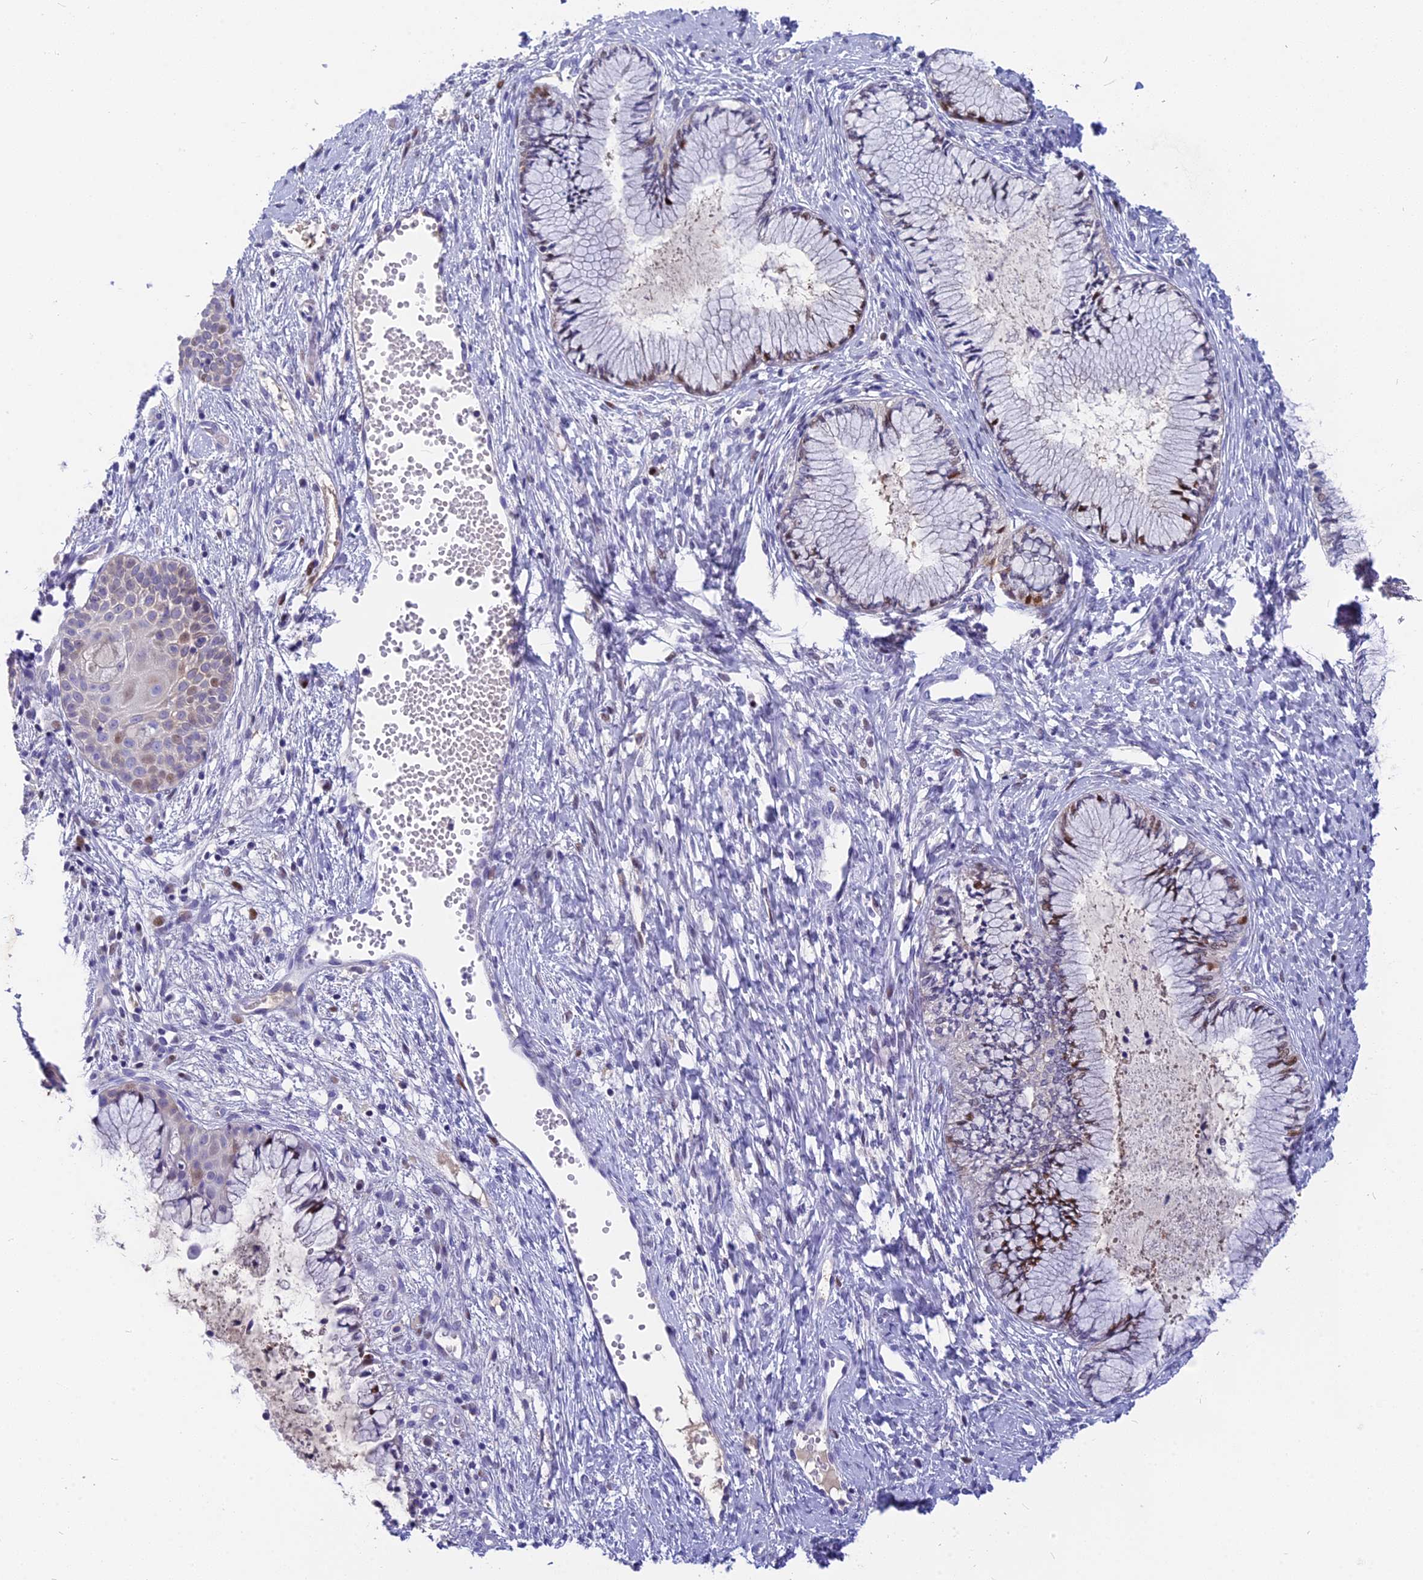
{"staining": {"intensity": "moderate", "quantity": "25%-75%", "location": "nuclear"}, "tissue": "cervix", "cell_type": "Glandular cells", "image_type": "normal", "snomed": [{"axis": "morphology", "description": "Normal tissue, NOS"}, {"axis": "topography", "description": "Cervix"}], "caption": "Immunohistochemical staining of normal human cervix demonstrates moderate nuclear protein staining in about 25%-75% of glandular cells. The protein of interest is stained brown, and the nuclei are stained in blue (DAB IHC with brightfield microscopy, high magnification).", "gene": "NKPD1", "patient": {"sex": "female", "age": 42}}